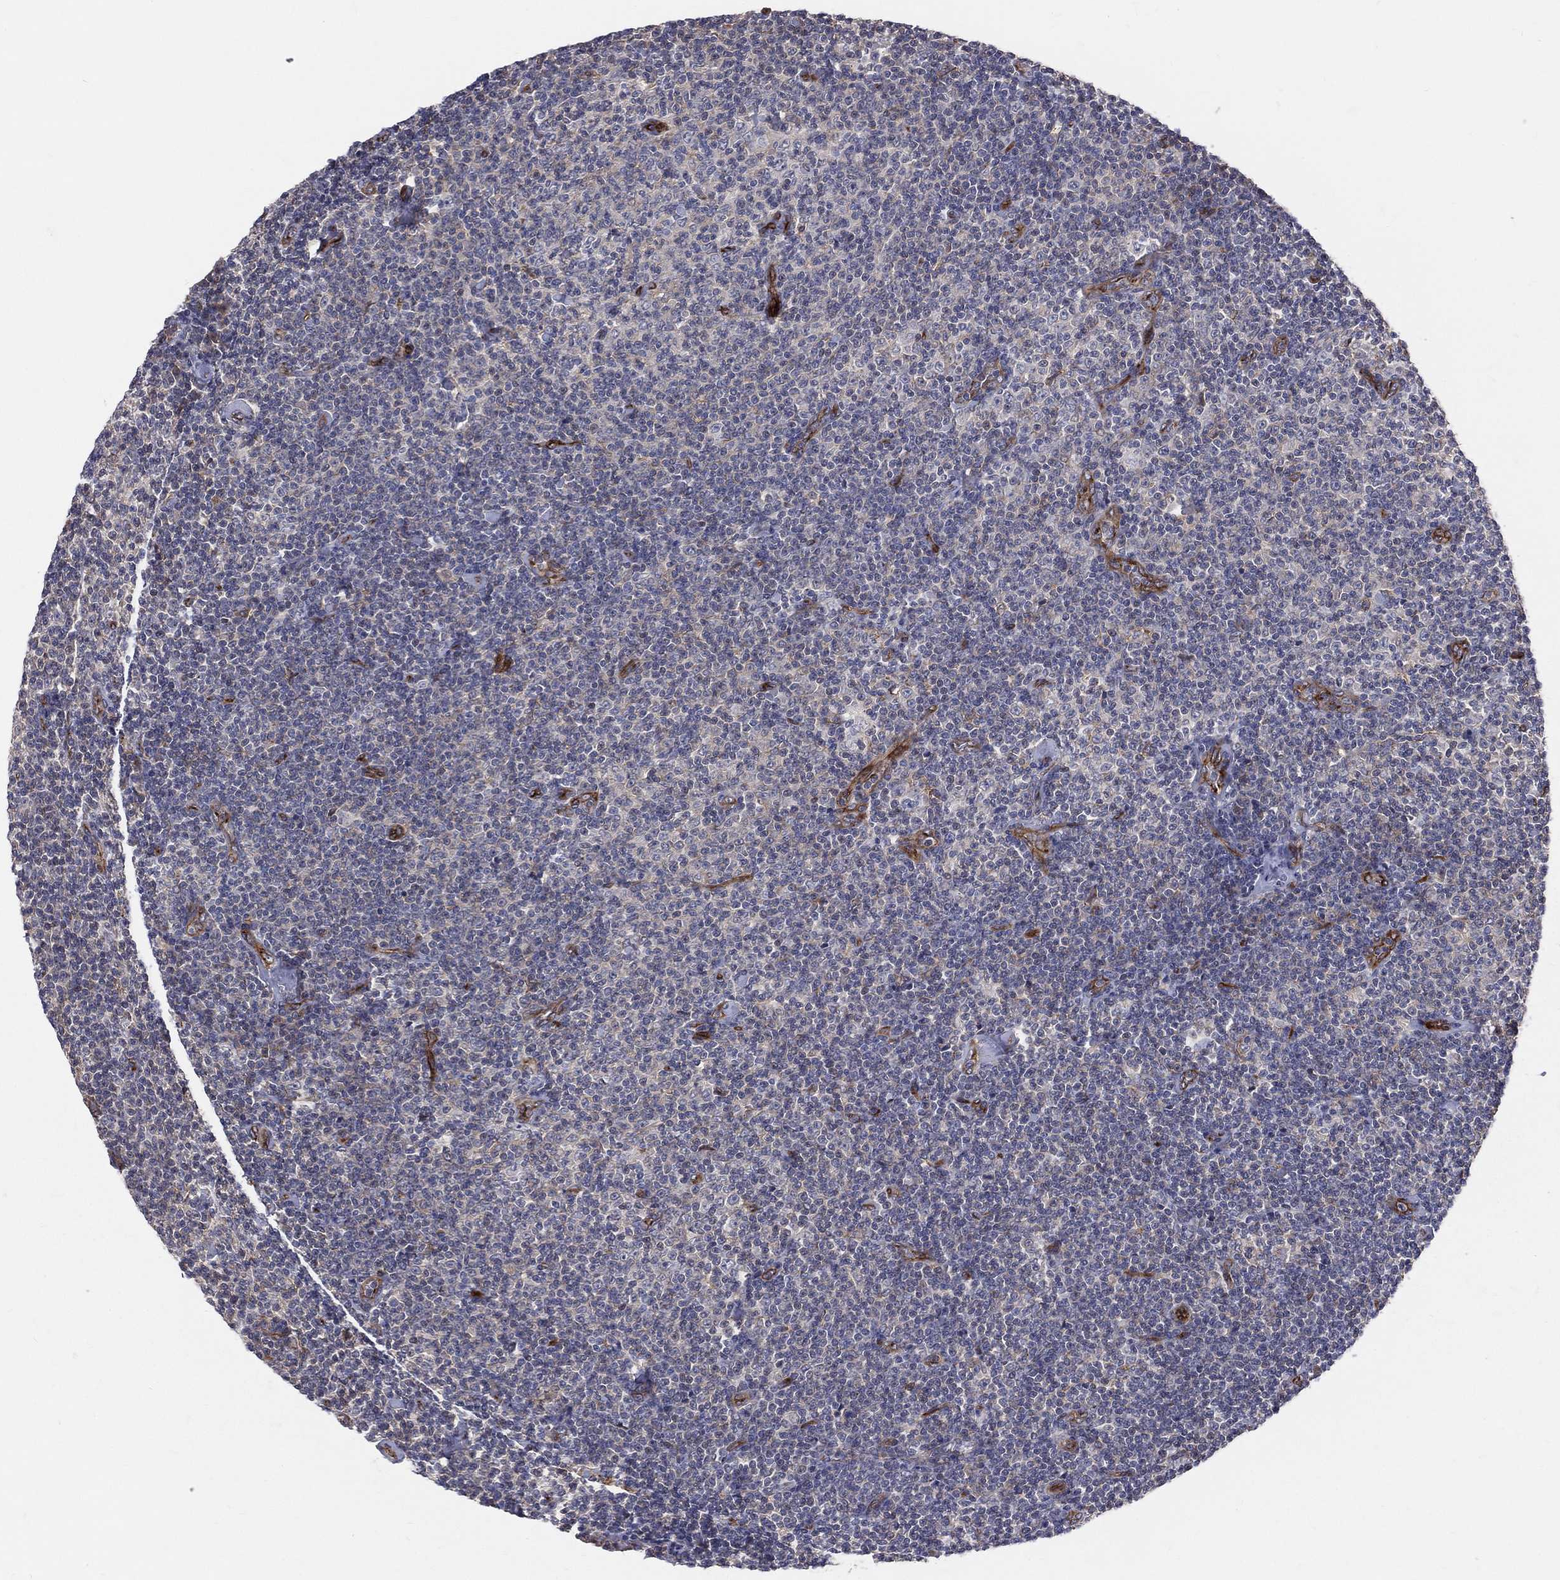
{"staining": {"intensity": "negative", "quantity": "none", "location": "none"}, "tissue": "lymphoma", "cell_type": "Tumor cells", "image_type": "cancer", "snomed": [{"axis": "morphology", "description": "Malignant lymphoma, non-Hodgkin's type, Low grade"}, {"axis": "topography", "description": "Lymph node"}], "caption": "This micrograph is of low-grade malignant lymphoma, non-Hodgkin's type stained with IHC to label a protein in brown with the nuclei are counter-stained blue. There is no expression in tumor cells.", "gene": "ENTPD1", "patient": {"sex": "male", "age": 81}}